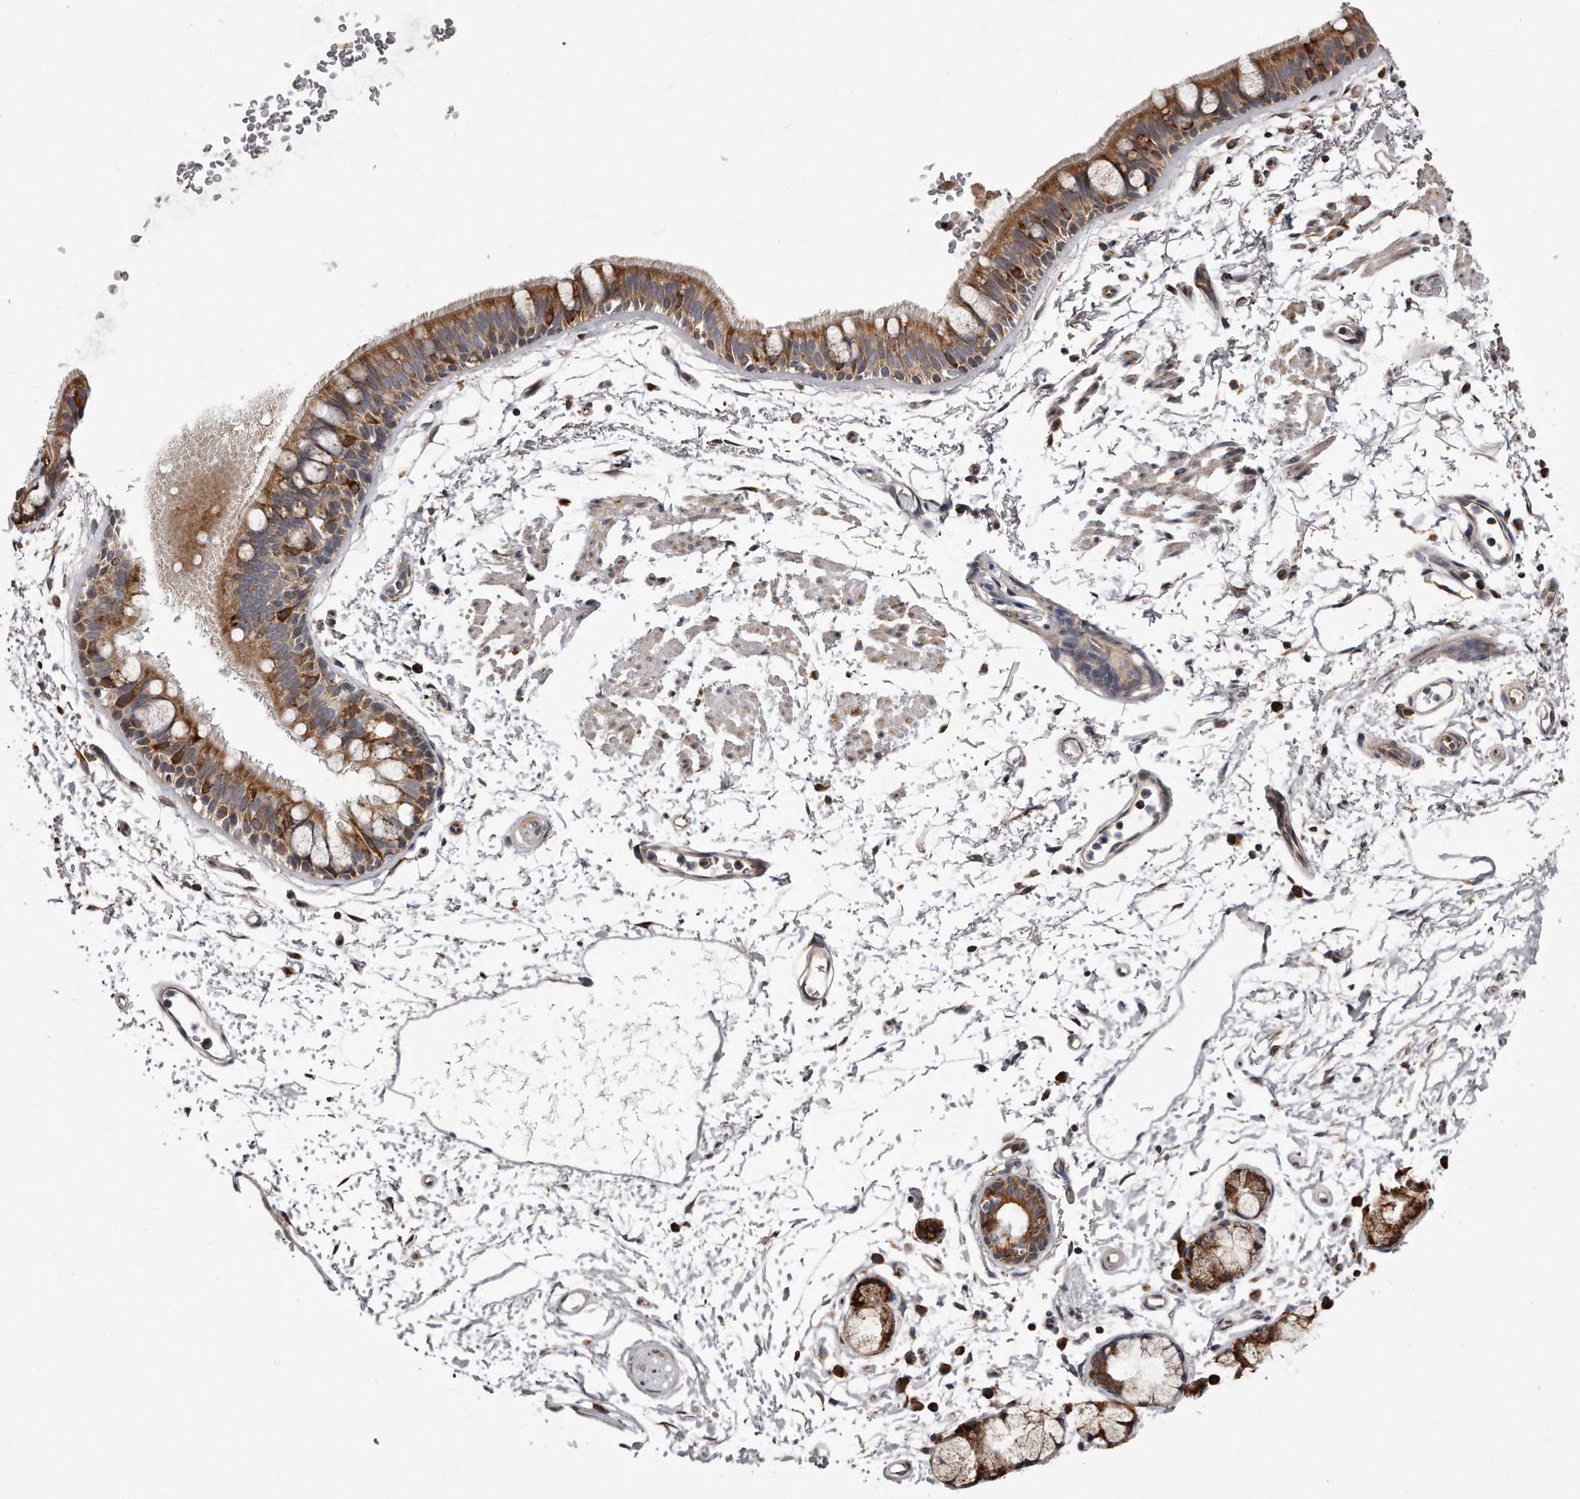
{"staining": {"intensity": "moderate", "quantity": ">75%", "location": "cytoplasmic/membranous"}, "tissue": "bronchus", "cell_type": "Respiratory epithelial cells", "image_type": "normal", "snomed": [{"axis": "morphology", "description": "Normal tissue, NOS"}, {"axis": "topography", "description": "Lymph node"}, {"axis": "topography", "description": "Bronchus"}], "caption": "Protein positivity by immunohistochemistry displays moderate cytoplasmic/membranous positivity in about >75% of respiratory epithelial cells in unremarkable bronchus. (IHC, brightfield microscopy, high magnification).", "gene": "TRAPPC14", "patient": {"sex": "female", "age": 70}}